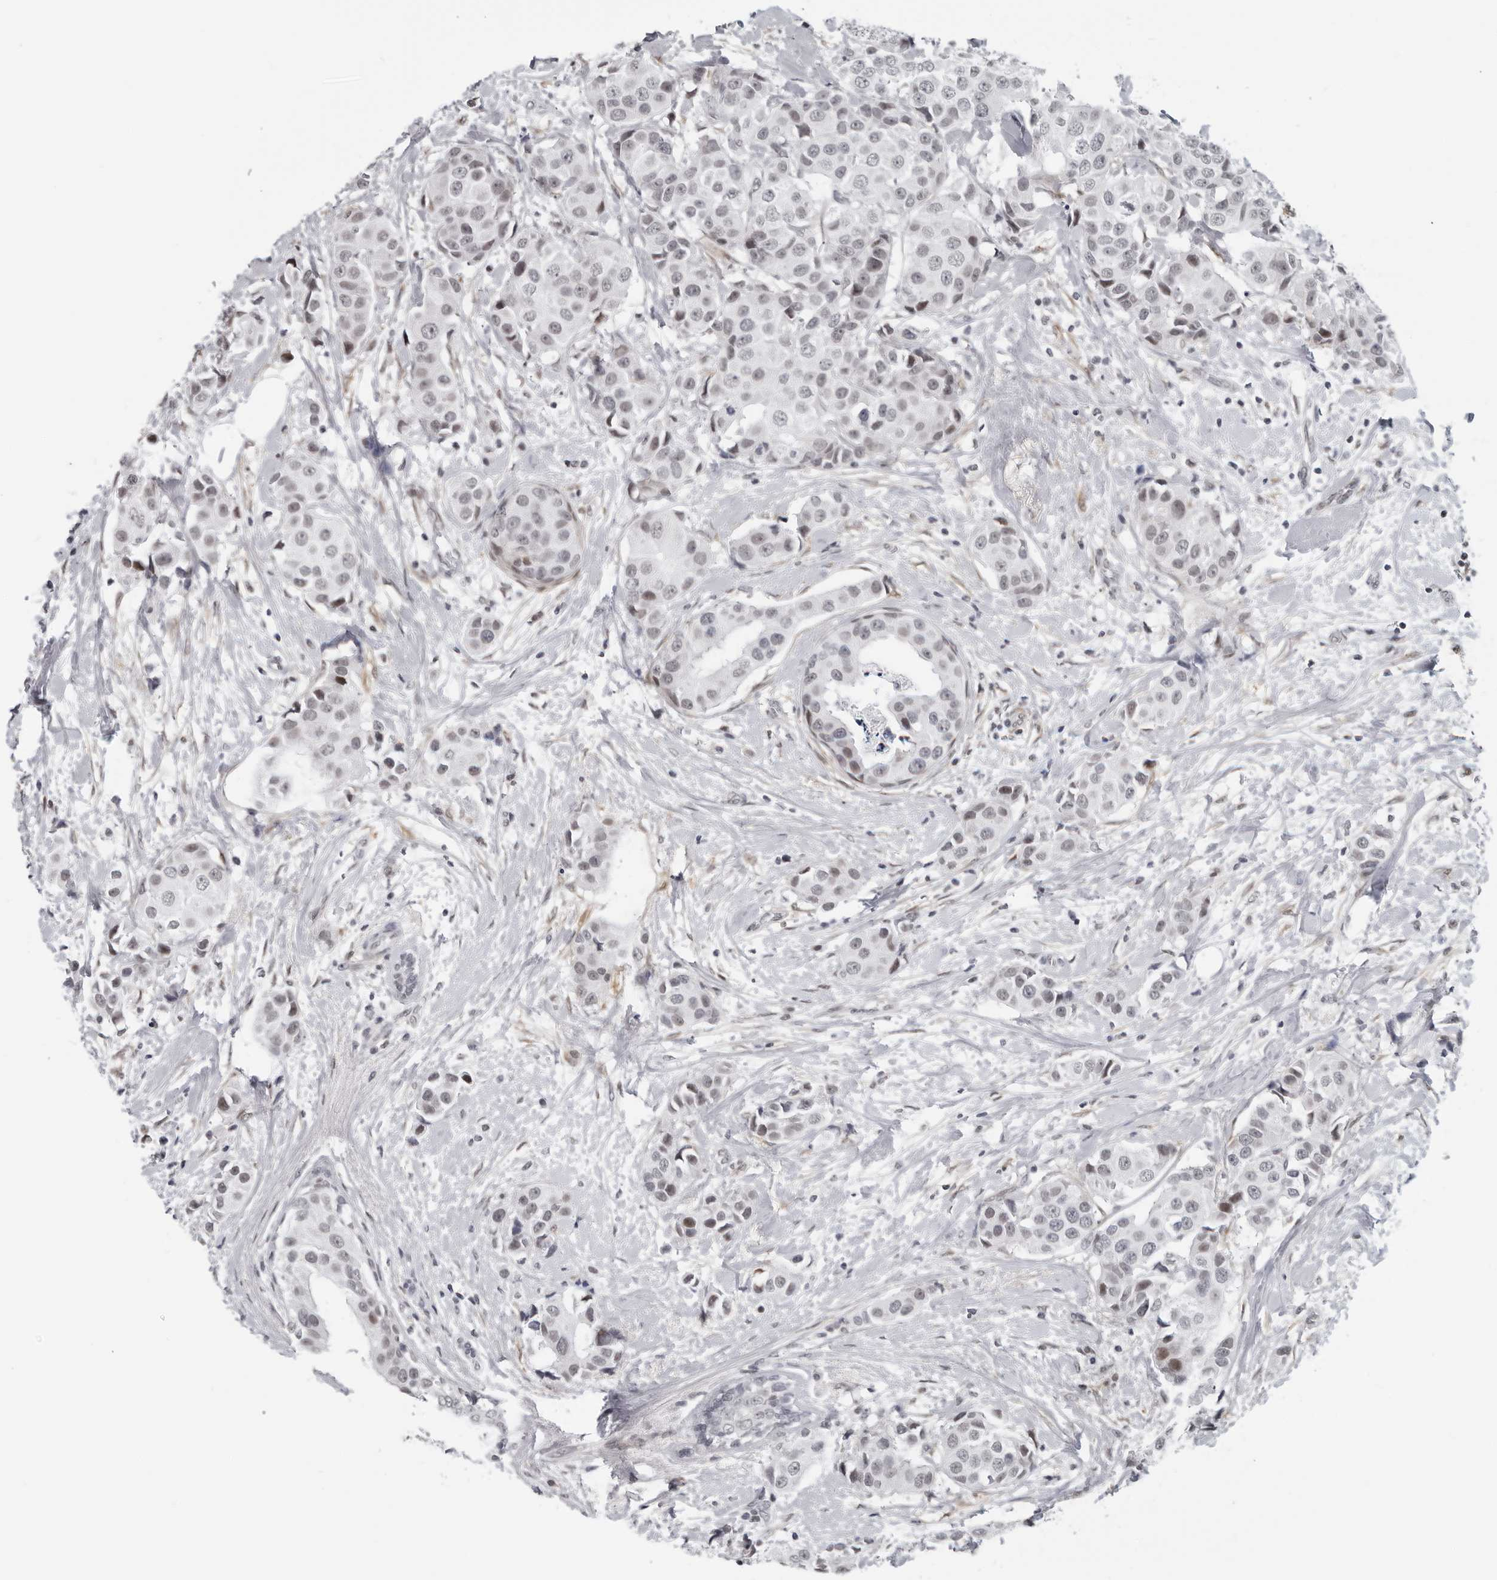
{"staining": {"intensity": "weak", "quantity": "25%-75%", "location": "nuclear"}, "tissue": "breast cancer", "cell_type": "Tumor cells", "image_type": "cancer", "snomed": [{"axis": "morphology", "description": "Normal tissue, NOS"}, {"axis": "morphology", "description": "Duct carcinoma"}, {"axis": "topography", "description": "Breast"}], "caption": "This histopathology image shows IHC staining of breast intraductal carcinoma, with low weak nuclear expression in about 25%-75% of tumor cells.", "gene": "MAF", "patient": {"sex": "female", "age": 39}}